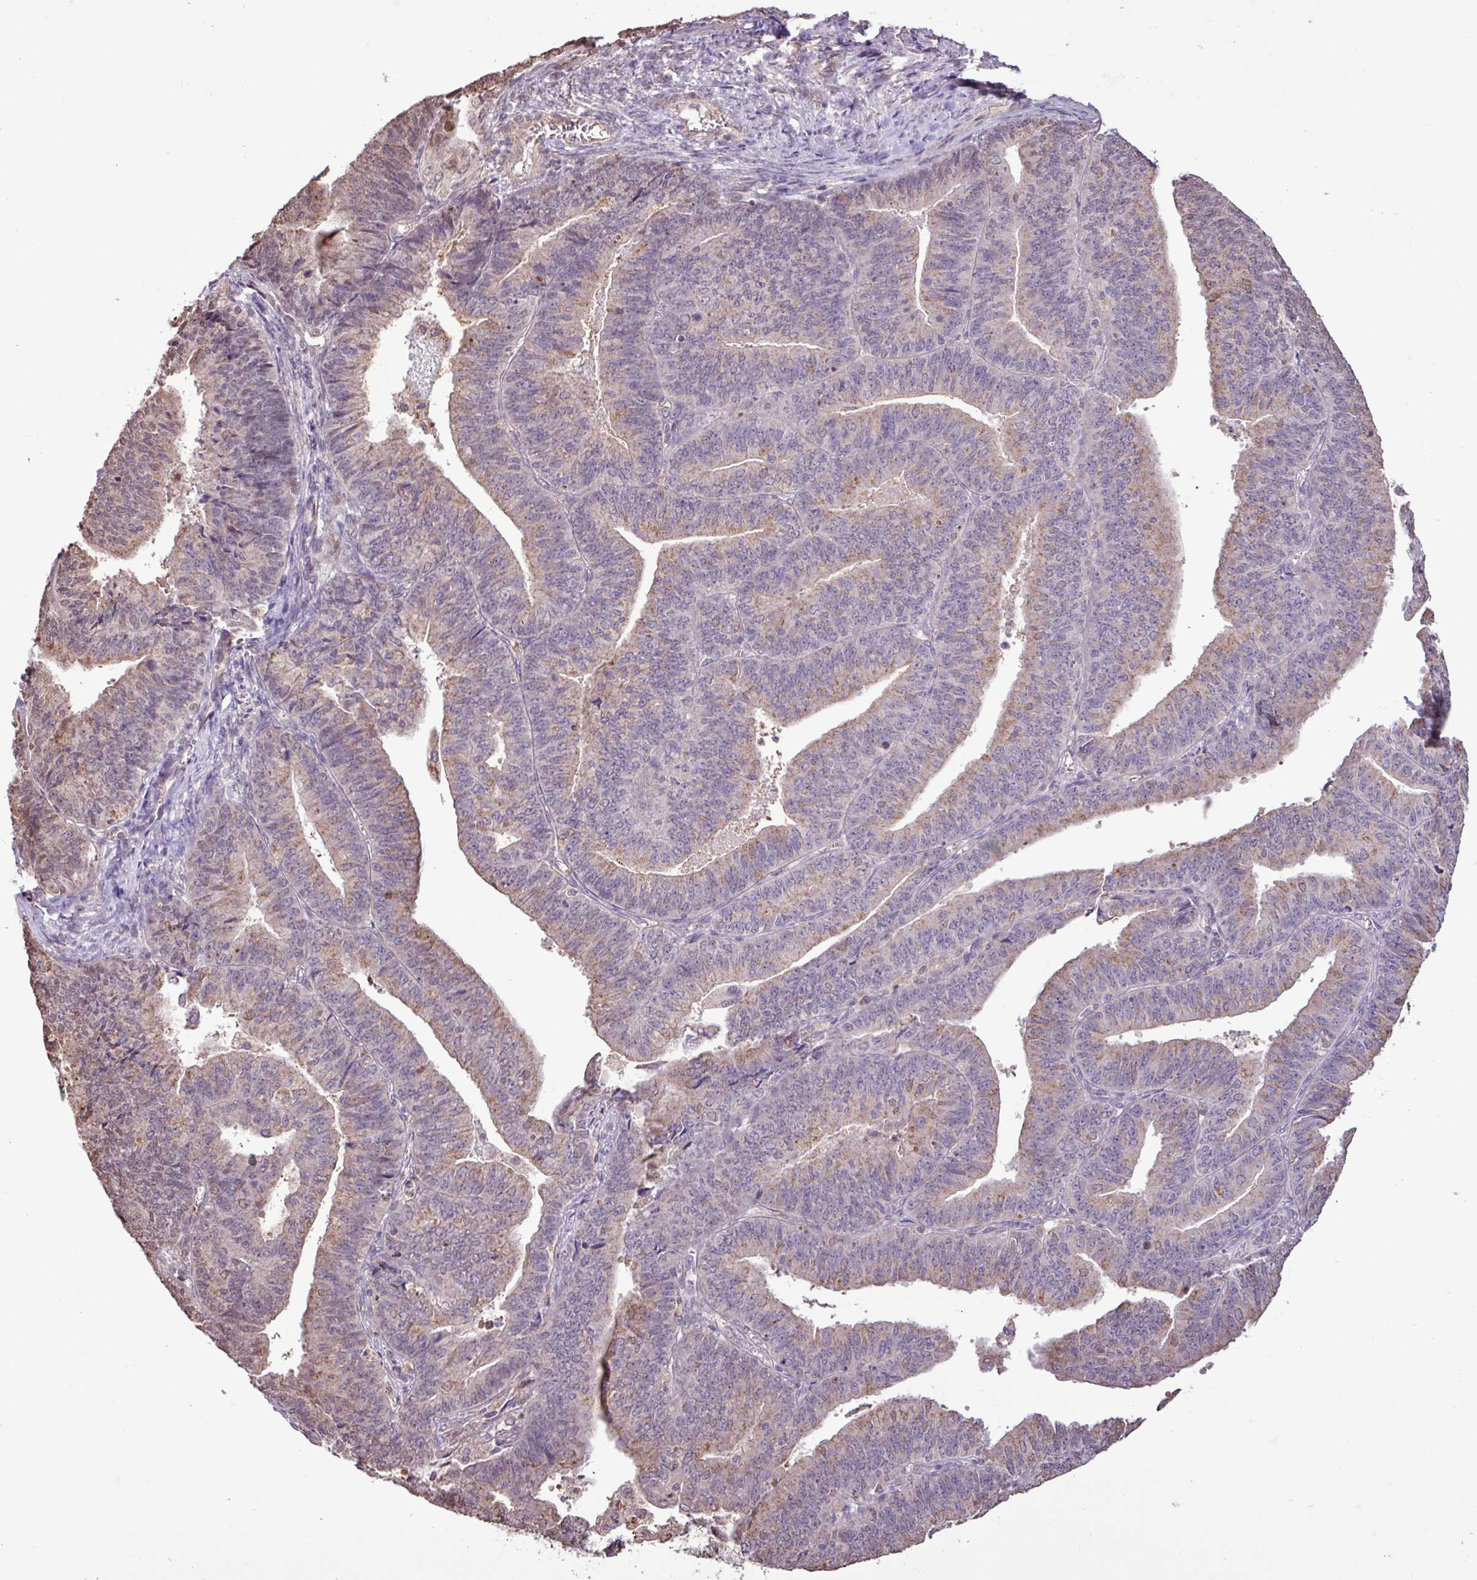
{"staining": {"intensity": "moderate", "quantity": "25%-75%", "location": "cytoplasmic/membranous"}, "tissue": "endometrial cancer", "cell_type": "Tumor cells", "image_type": "cancer", "snomed": [{"axis": "morphology", "description": "Adenocarcinoma, NOS"}, {"axis": "topography", "description": "Endometrium"}], "caption": "Approximately 25%-75% of tumor cells in adenocarcinoma (endometrial) reveal moderate cytoplasmic/membranous protein expression as visualized by brown immunohistochemical staining.", "gene": "CHST11", "patient": {"sex": "female", "age": 73}}